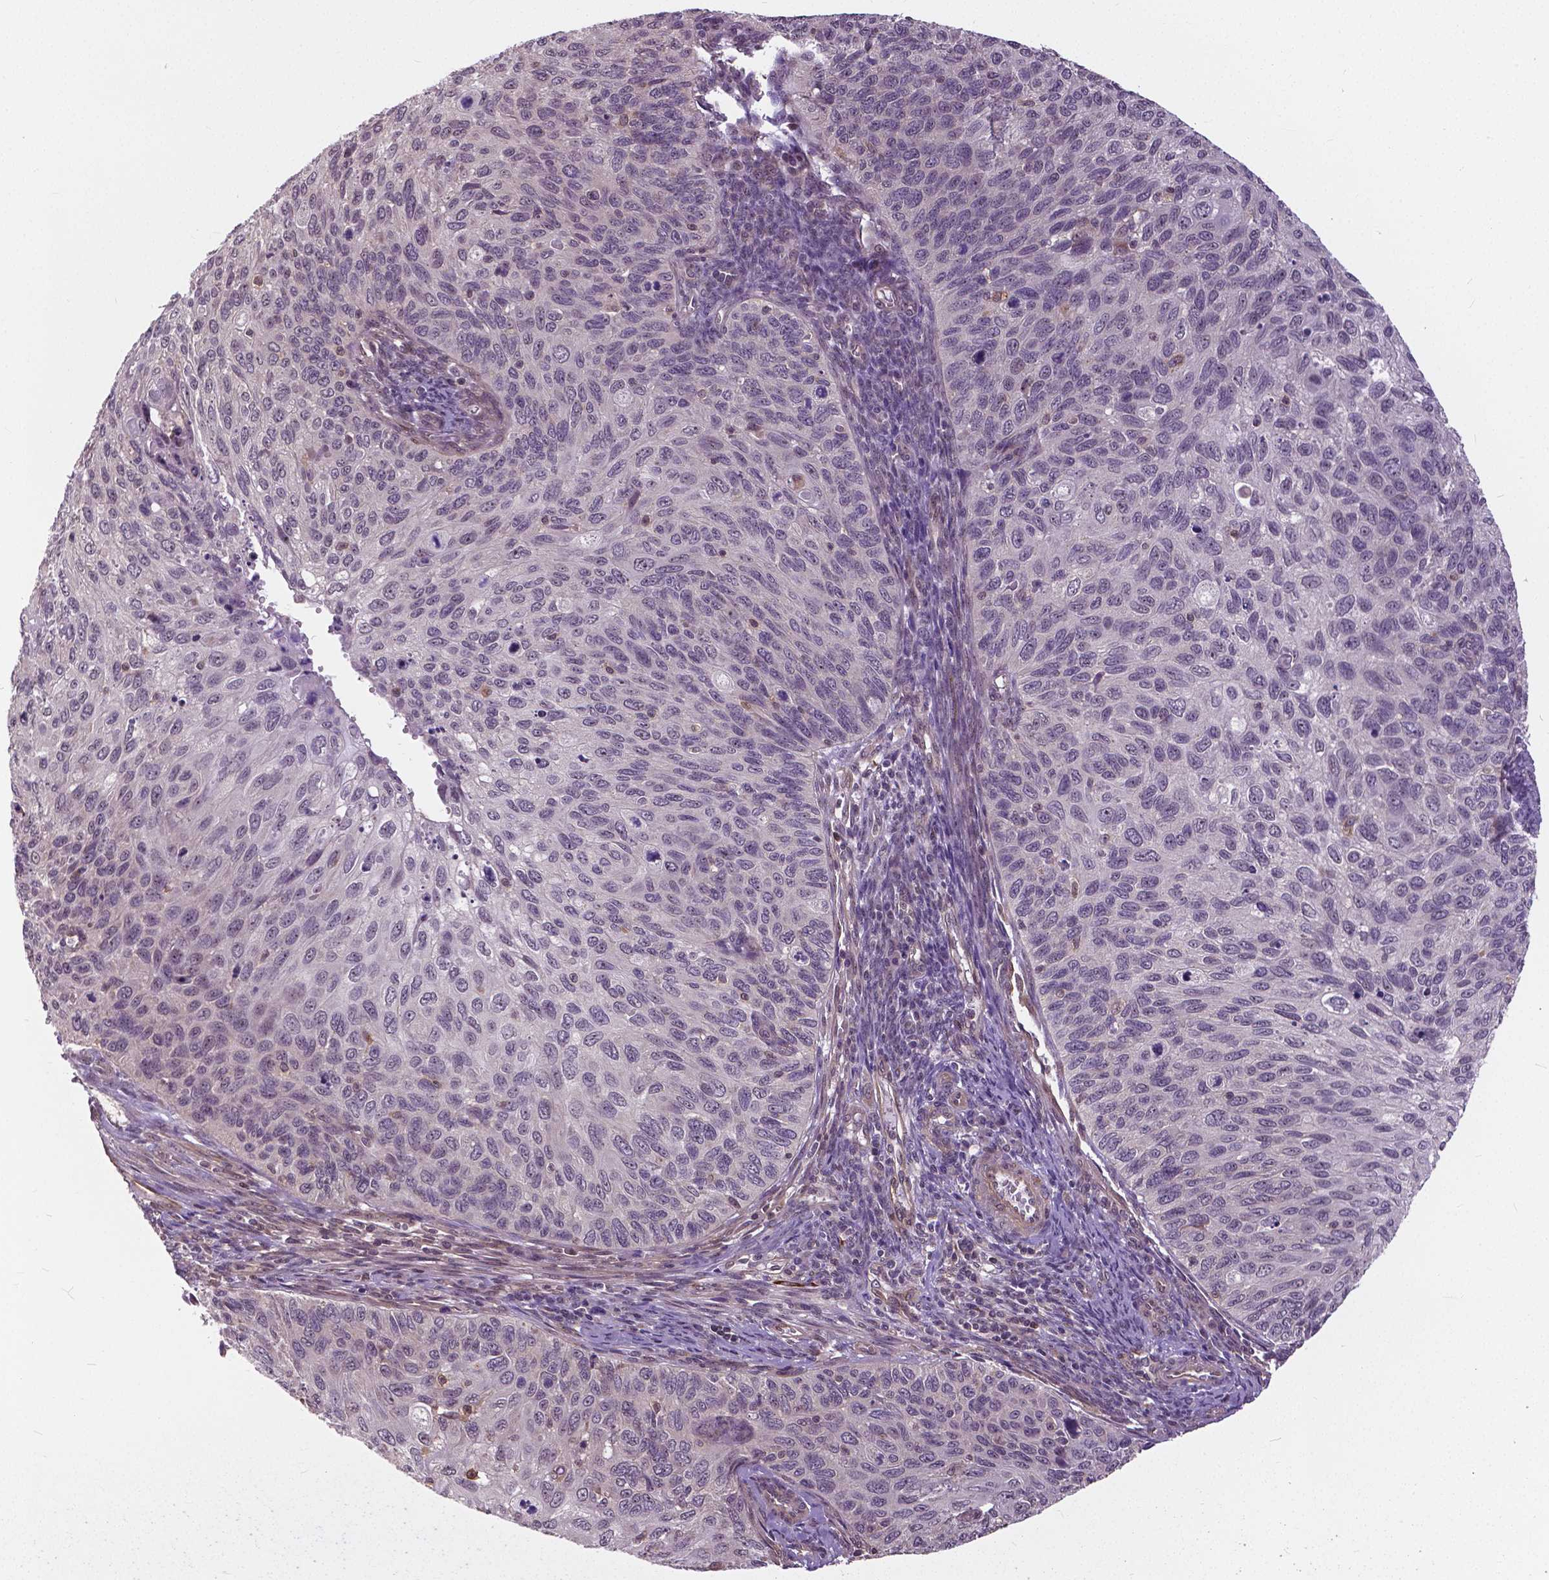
{"staining": {"intensity": "negative", "quantity": "none", "location": "none"}, "tissue": "cervical cancer", "cell_type": "Tumor cells", "image_type": "cancer", "snomed": [{"axis": "morphology", "description": "Squamous cell carcinoma, NOS"}, {"axis": "topography", "description": "Cervix"}], "caption": "A high-resolution micrograph shows immunohistochemistry staining of cervical cancer, which demonstrates no significant expression in tumor cells. Nuclei are stained in blue.", "gene": "ANXA13", "patient": {"sex": "female", "age": 70}}